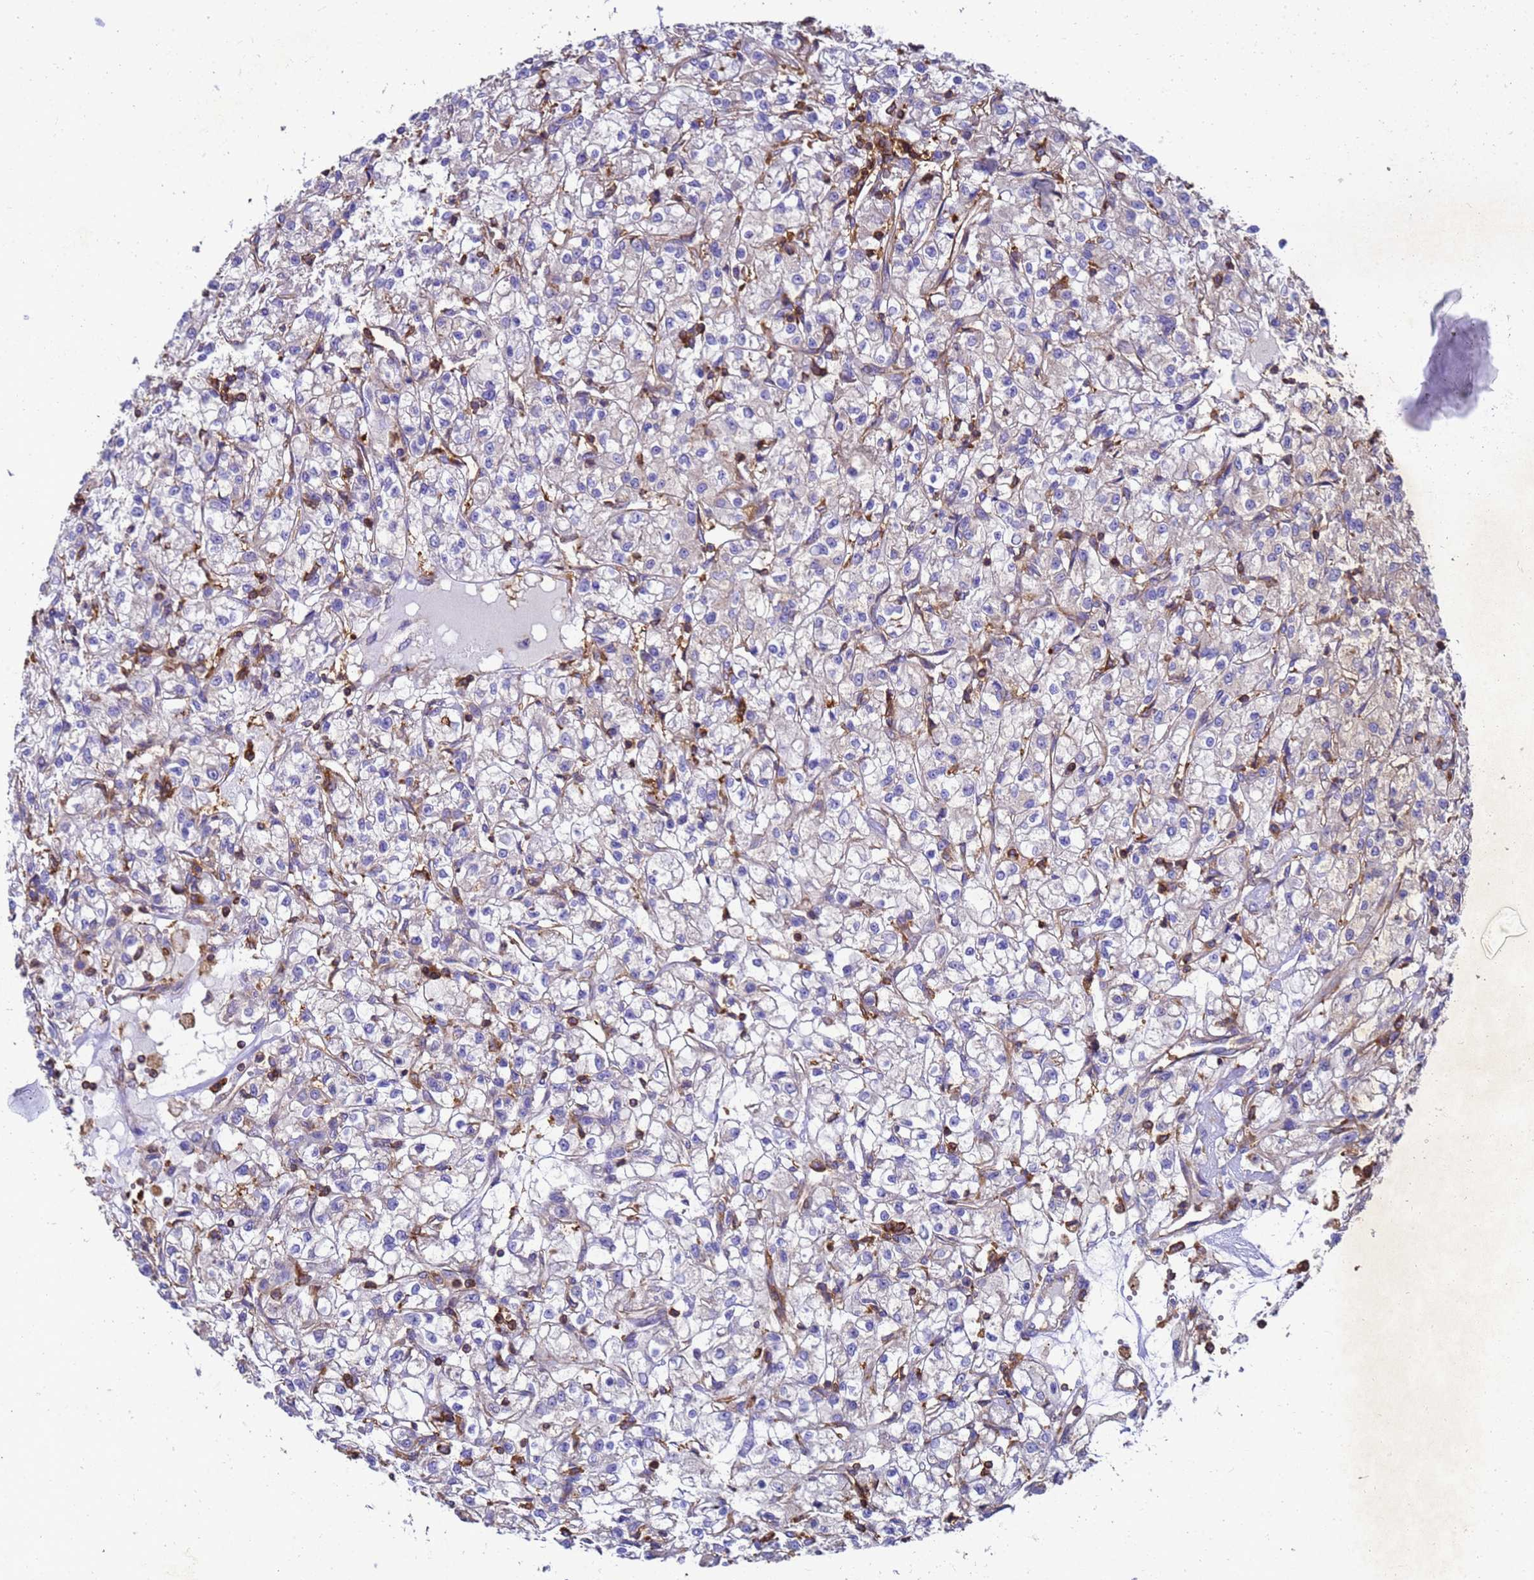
{"staining": {"intensity": "weak", "quantity": "<25%", "location": "cytoplasmic/membranous"}, "tissue": "renal cancer", "cell_type": "Tumor cells", "image_type": "cancer", "snomed": [{"axis": "morphology", "description": "Adenocarcinoma, NOS"}, {"axis": "topography", "description": "Kidney"}], "caption": "This is a image of immunohistochemistry (IHC) staining of renal cancer, which shows no expression in tumor cells. (Stains: DAB (3,3'-diaminobenzidine) IHC with hematoxylin counter stain, Microscopy: brightfield microscopy at high magnification).", "gene": "ZNF235", "patient": {"sex": "female", "age": 59}}